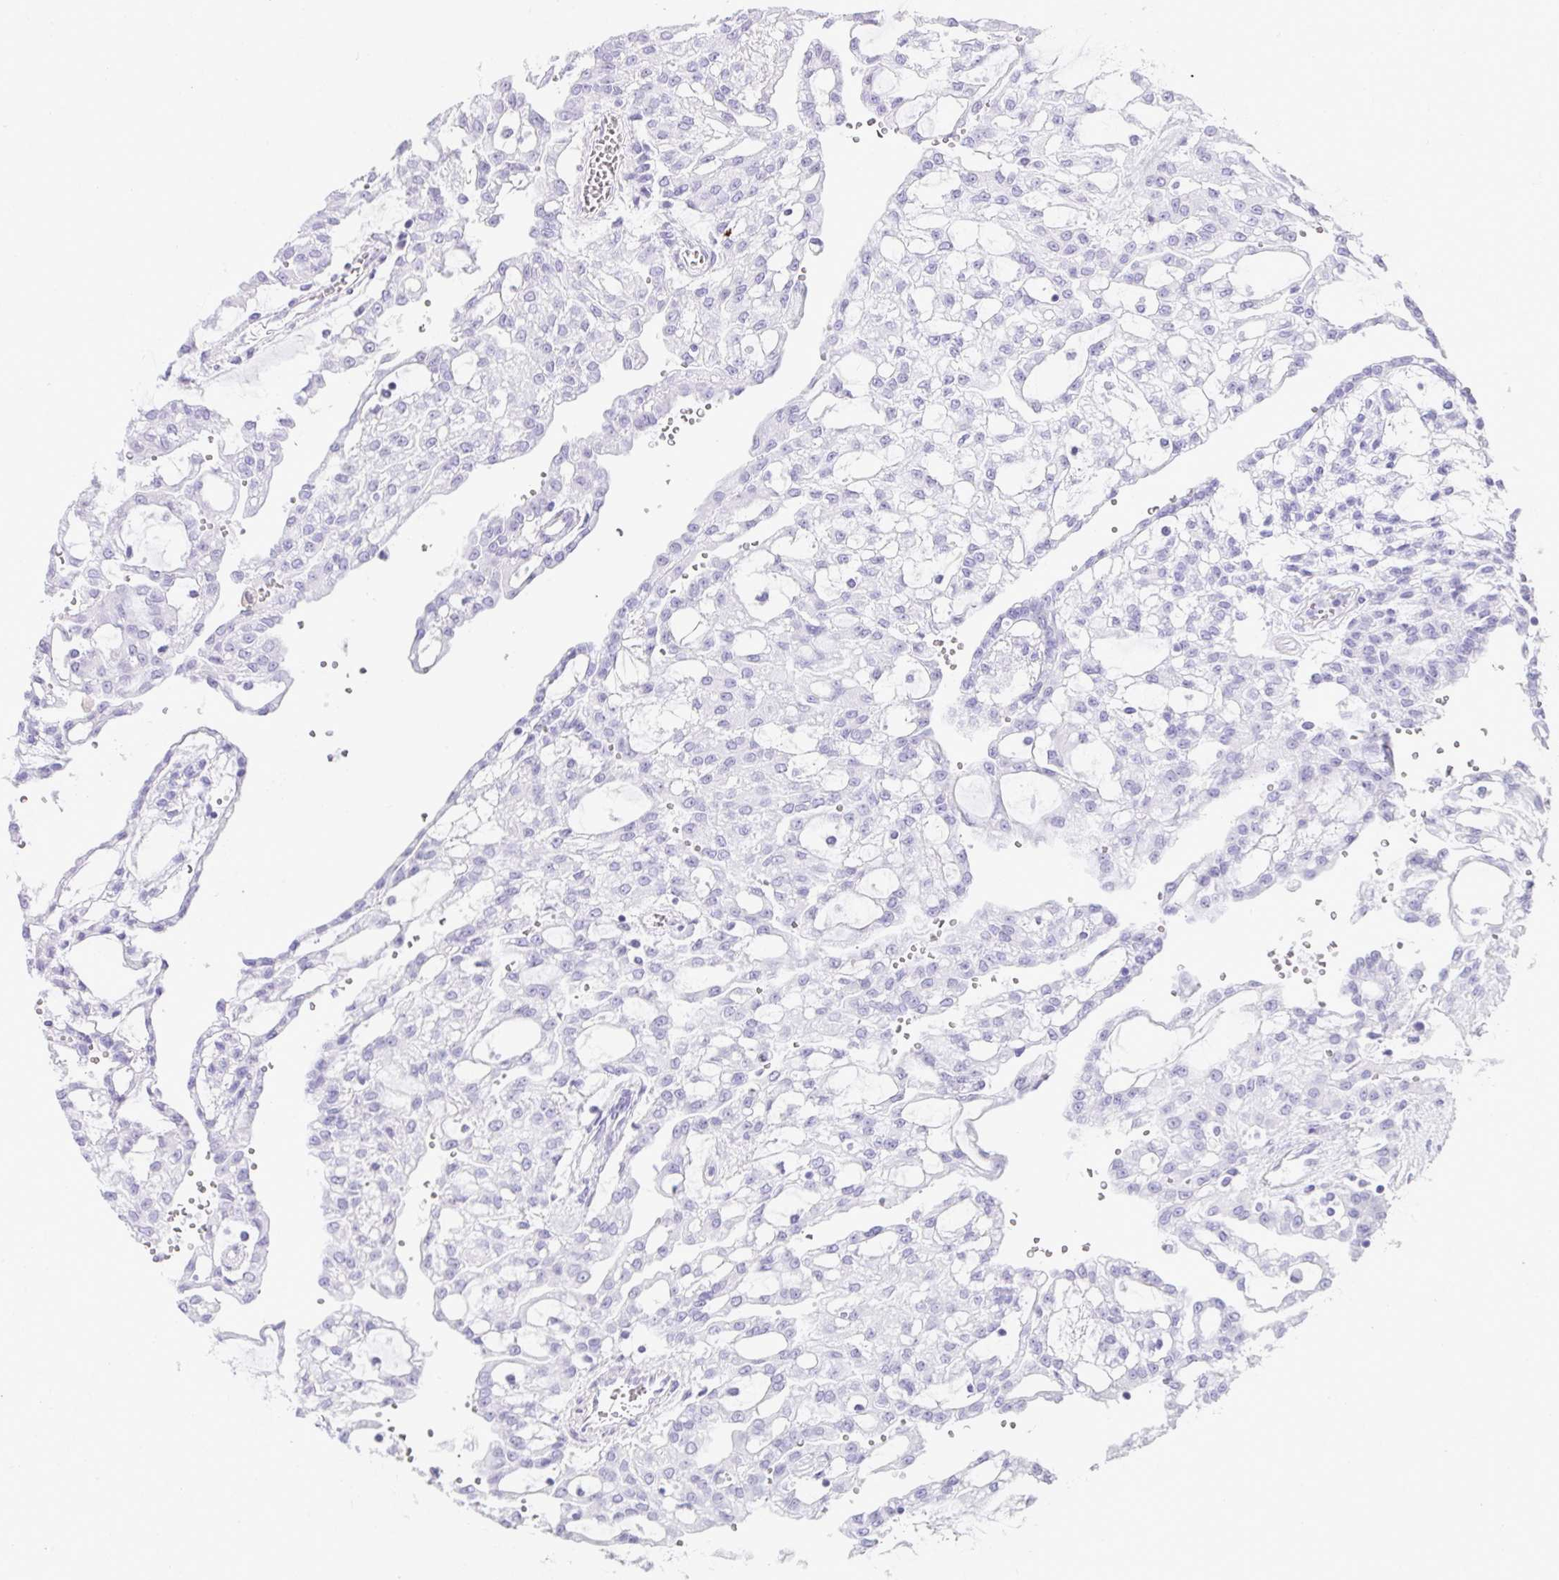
{"staining": {"intensity": "negative", "quantity": "none", "location": "none"}, "tissue": "renal cancer", "cell_type": "Tumor cells", "image_type": "cancer", "snomed": [{"axis": "morphology", "description": "Adenocarcinoma, NOS"}, {"axis": "topography", "description": "Kidney"}], "caption": "This is an immunohistochemistry photomicrograph of human adenocarcinoma (renal). There is no positivity in tumor cells.", "gene": "CDADC1", "patient": {"sex": "male", "age": 63}}